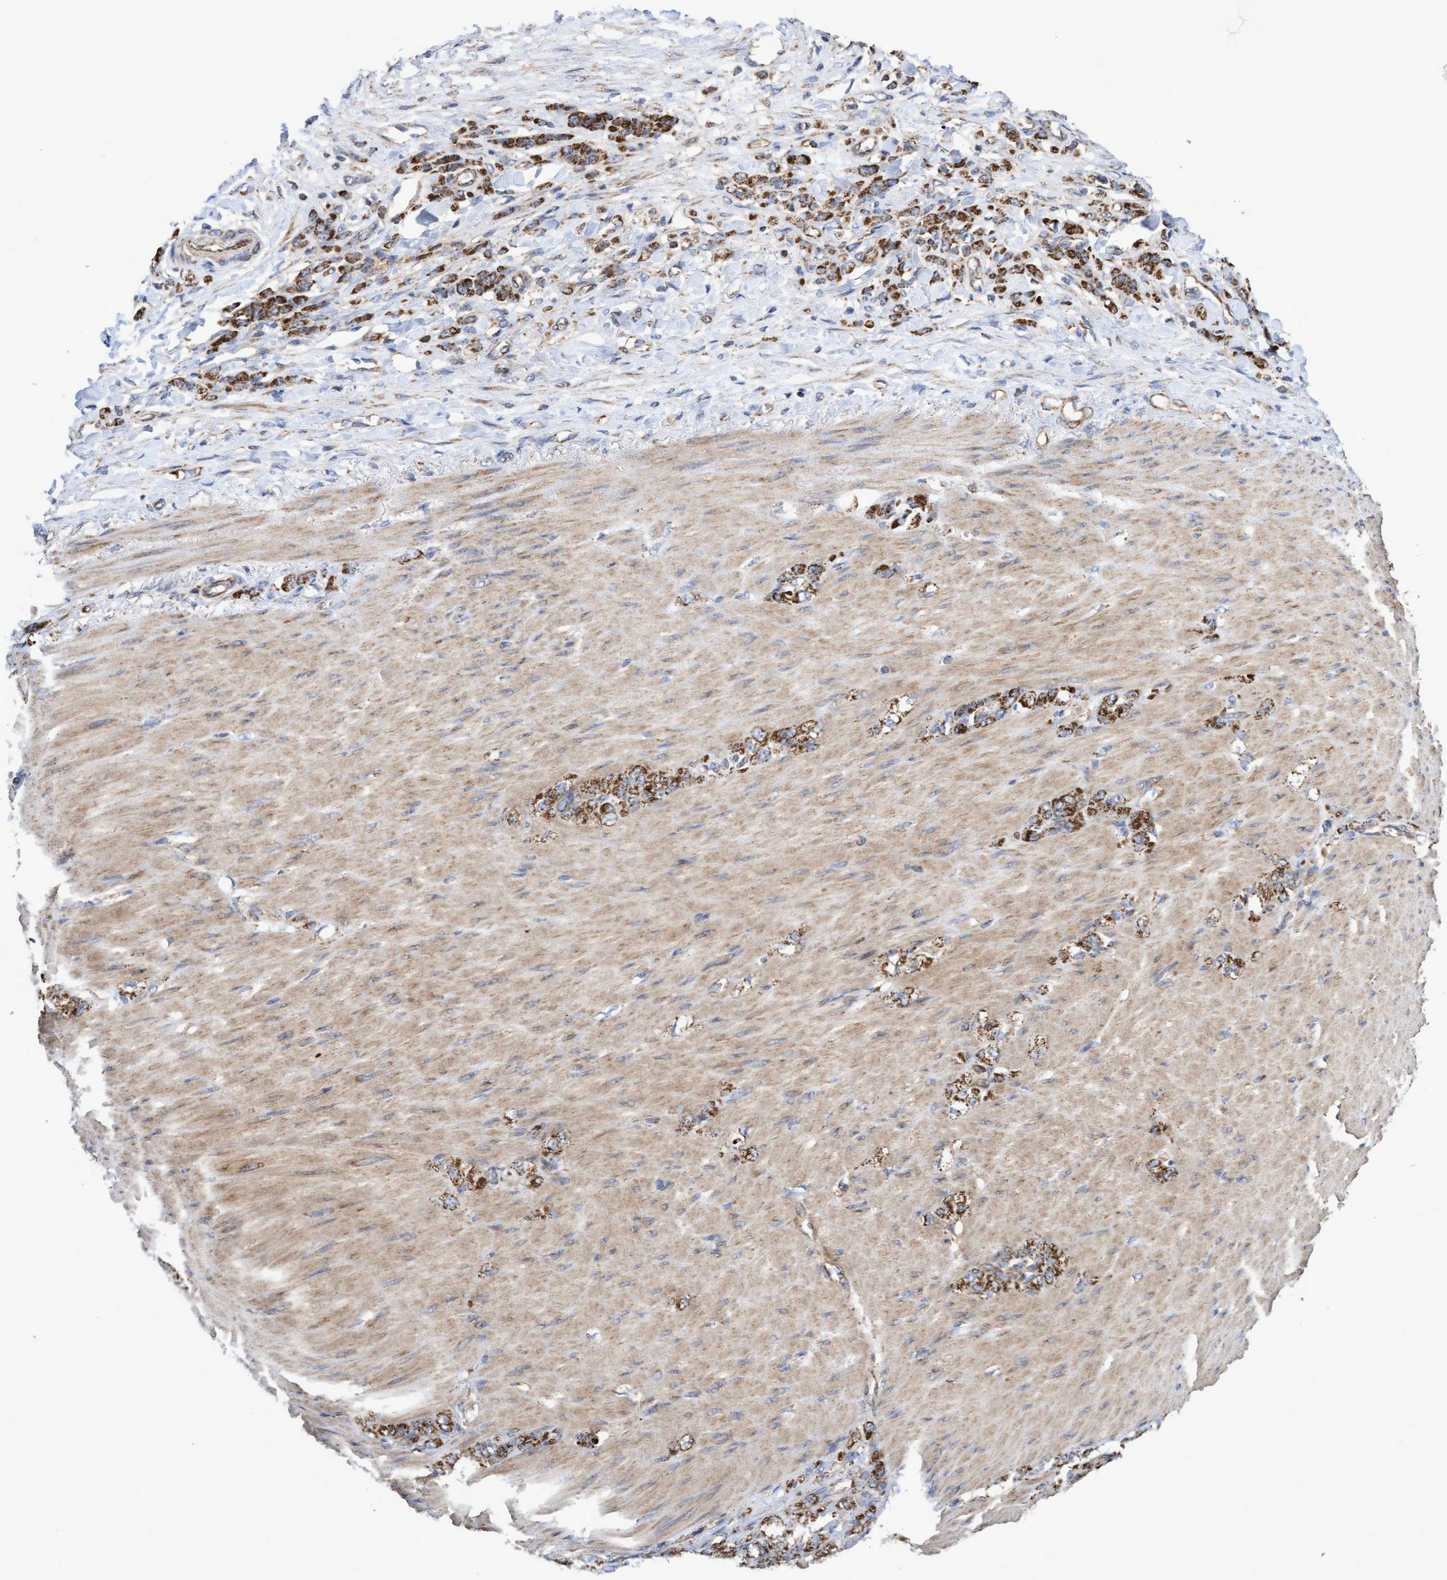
{"staining": {"intensity": "strong", "quantity": ">75%", "location": "cytoplasmic/membranous"}, "tissue": "stomach cancer", "cell_type": "Tumor cells", "image_type": "cancer", "snomed": [{"axis": "morphology", "description": "Normal tissue, NOS"}, {"axis": "morphology", "description": "Adenocarcinoma, NOS"}, {"axis": "topography", "description": "Stomach"}], "caption": "Stomach cancer (adenocarcinoma) stained for a protein (brown) displays strong cytoplasmic/membranous positive positivity in about >75% of tumor cells.", "gene": "COBL", "patient": {"sex": "male", "age": 82}}